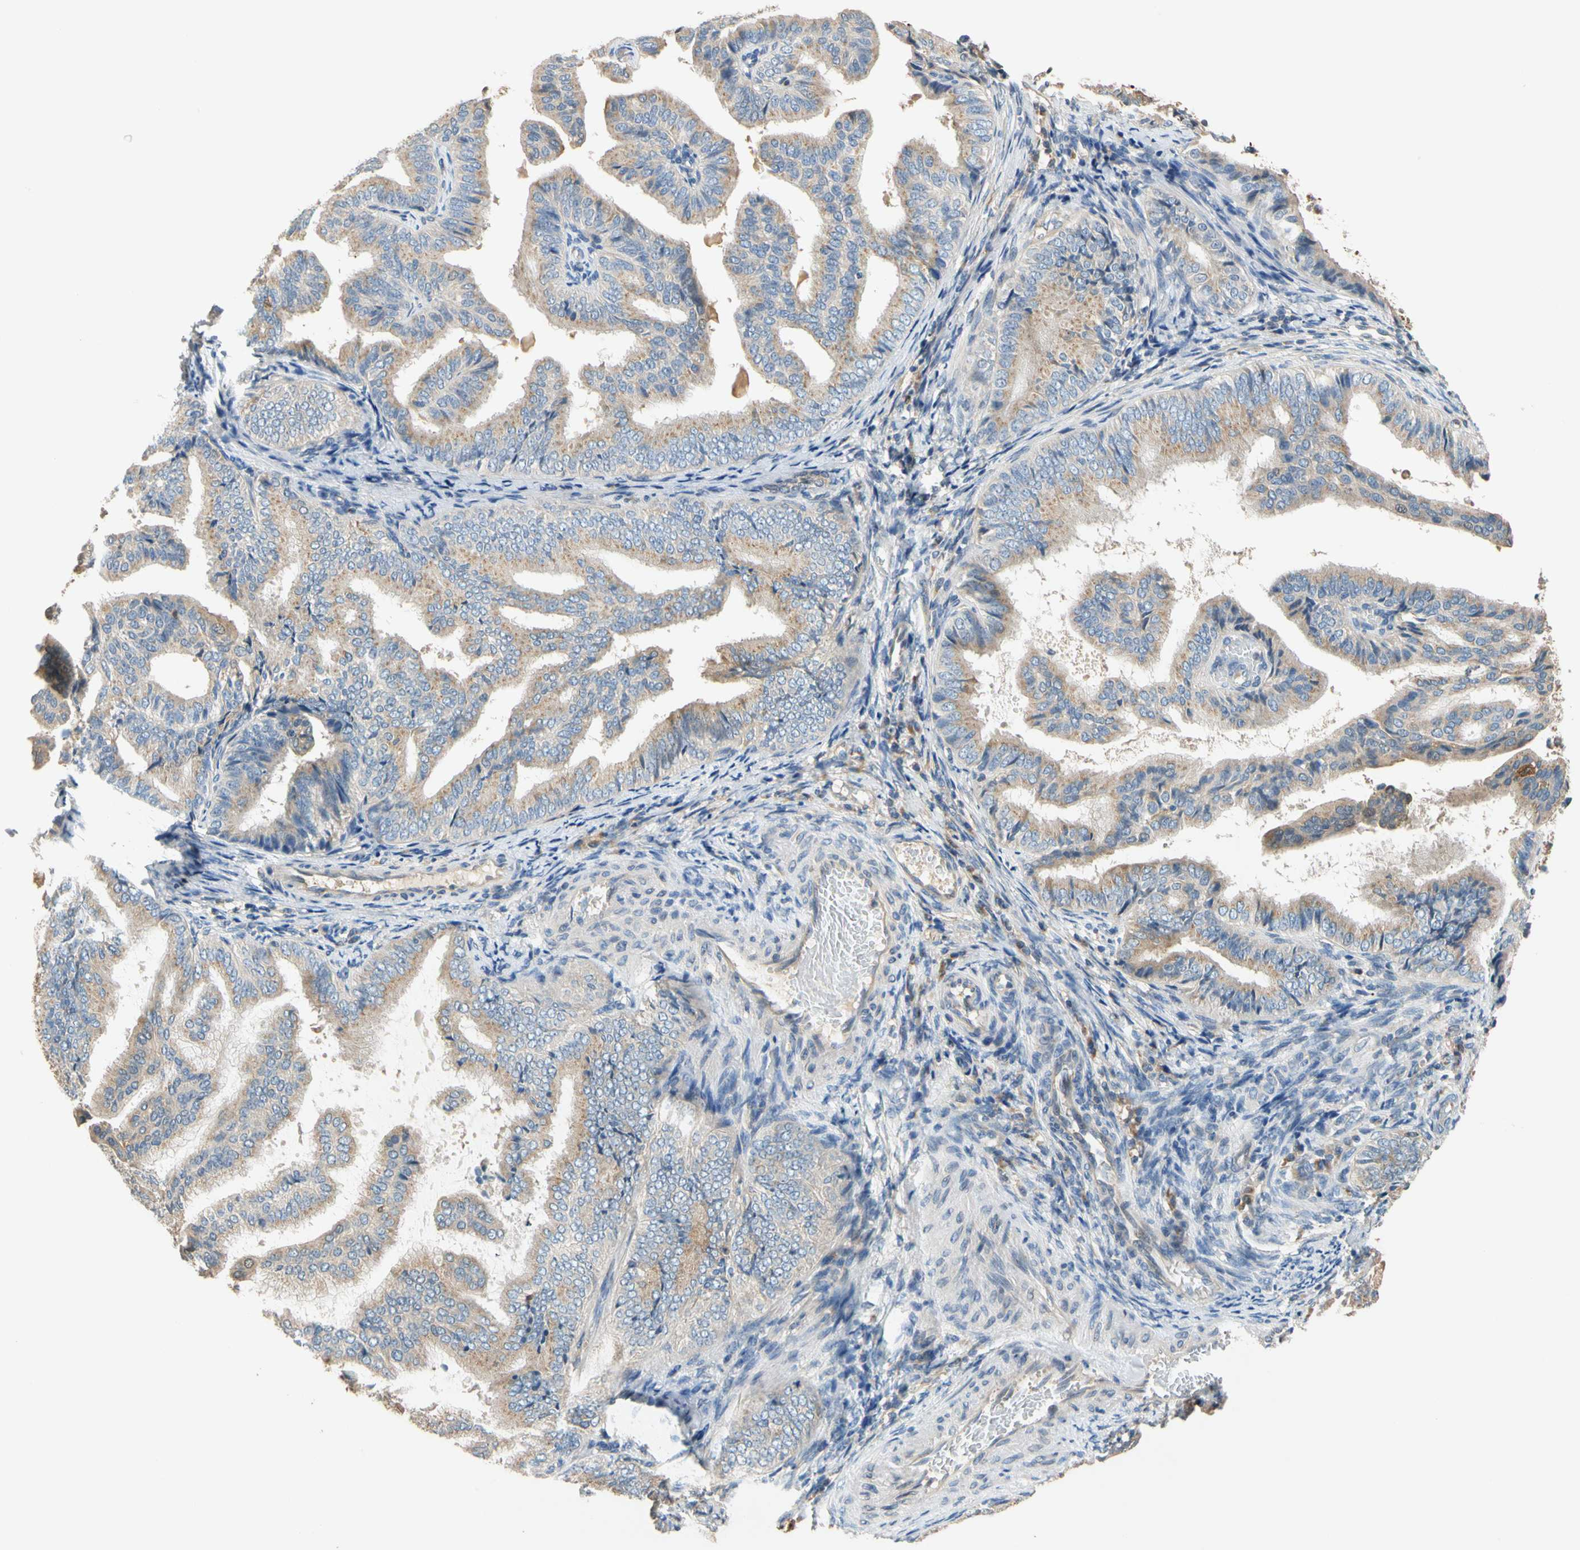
{"staining": {"intensity": "weak", "quantity": ">75%", "location": "cytoplasmic/membranous"}, "tissue": "endometrial cancer", "cell_type": "Tumor cells", "image_type": "cancer", "snomed": [{"axis": "morphology", "description": "Adenocarcinoma, NOS"}, {"axis": "topography", "description": "Endometrium"}], "caption": "Immunohistochemistry (IHC) micrograph of human endometrial cancer stained for a protein (brown), which displays low levels of weak cytoplasmic/membranous positivity in approximately >75% of tumor cells.", "gene": "GPSM2", "patient": {"sex": "female", "age": 58}}